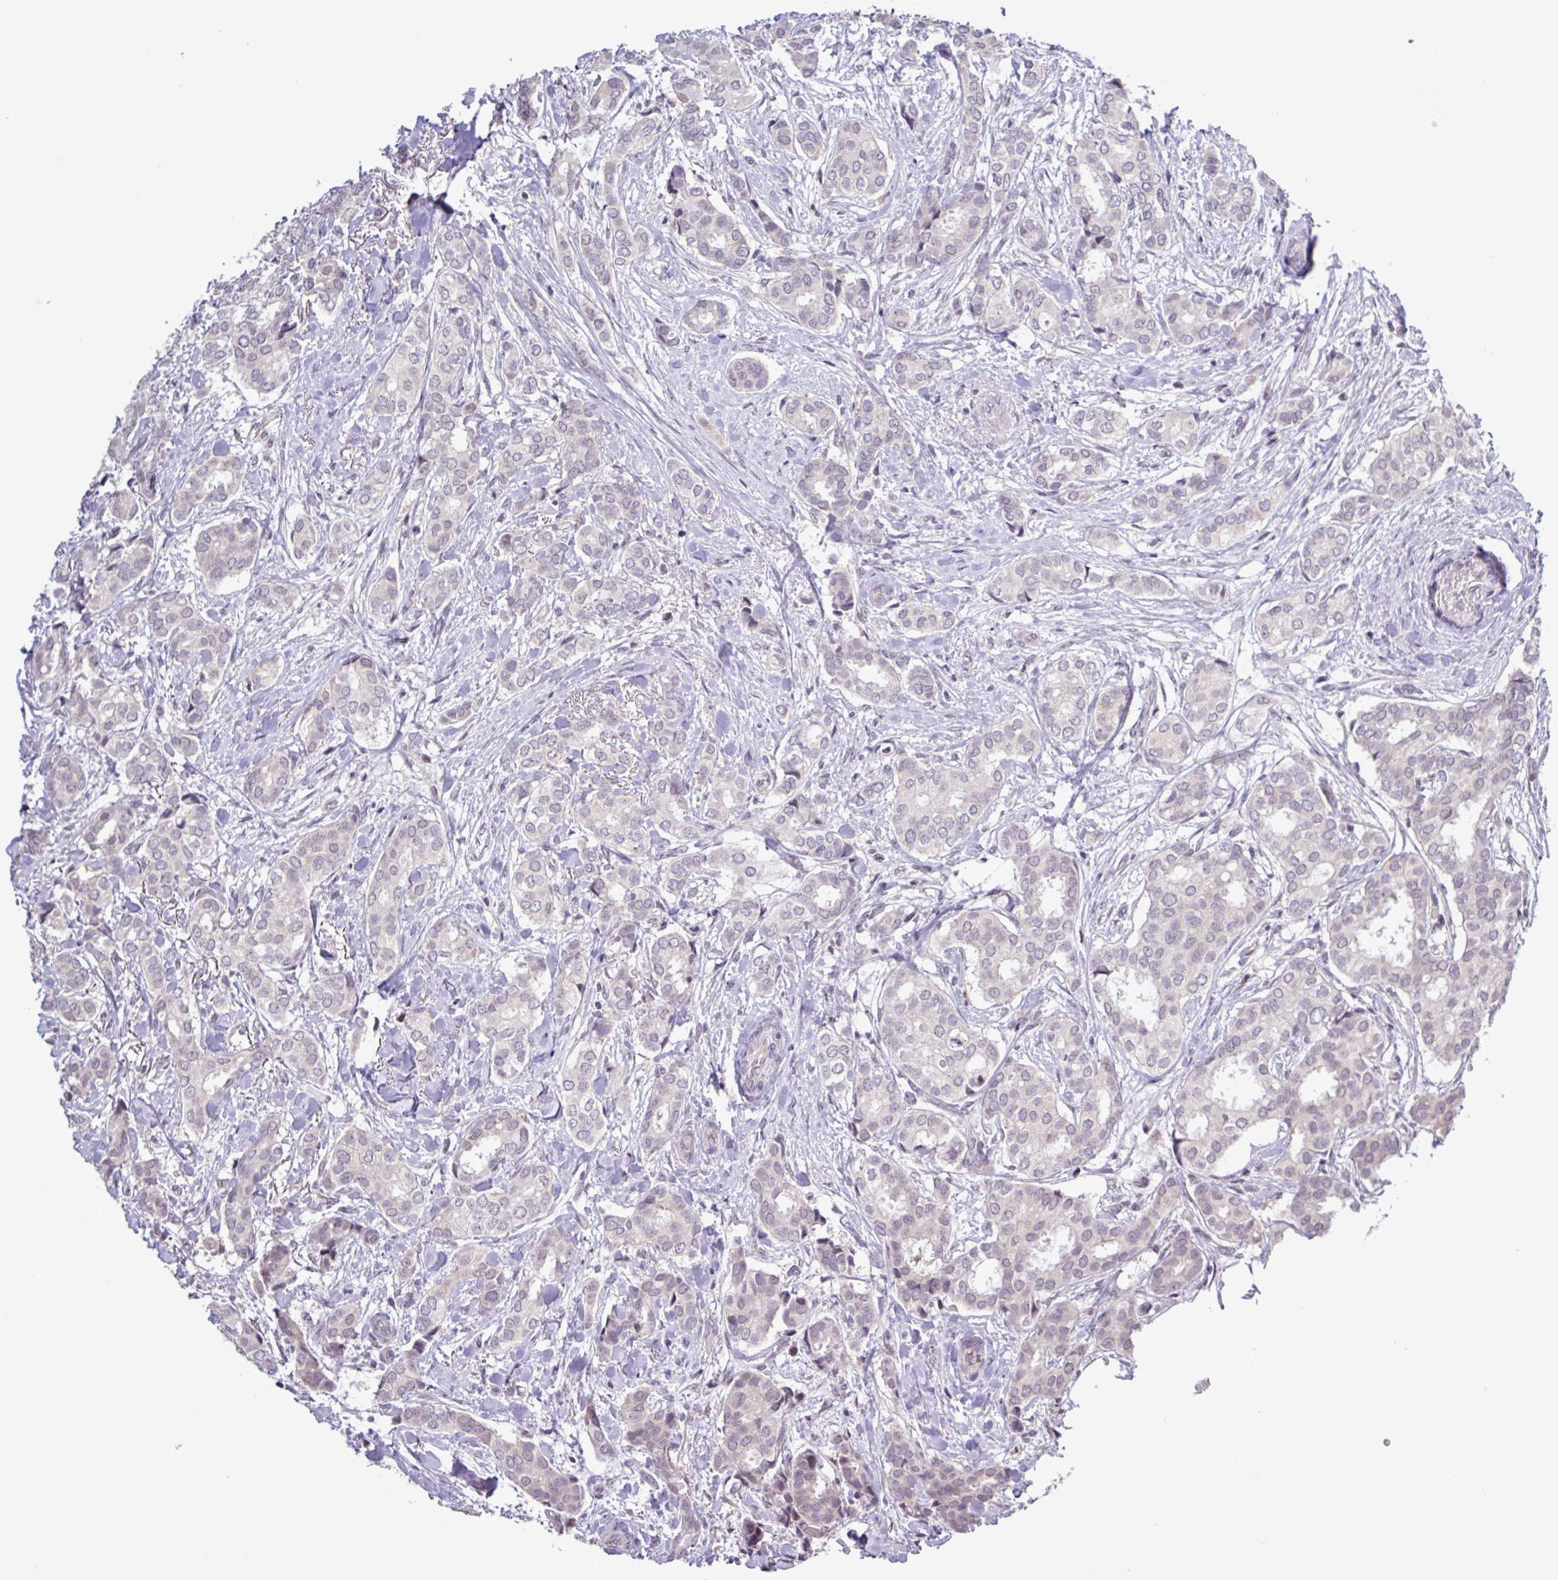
{"staining": {"intensity": "negative", "quantity": "none", "location": "none"}, "tissue": "breast cancer", "cell_type": "Tumor cells", "image_type": "cancer", "snomed": [{"axis": "morphology", "description": "Duct carcinoma"}, {"axis": "topography", "description": "Breast"}], "caption": "Breast cancer stained for a protein using immunohistochemistry (IHC) reveals no staining tumor cells.", "gene": "RTL3", "patient": {"sex": "female", "age": 73}}